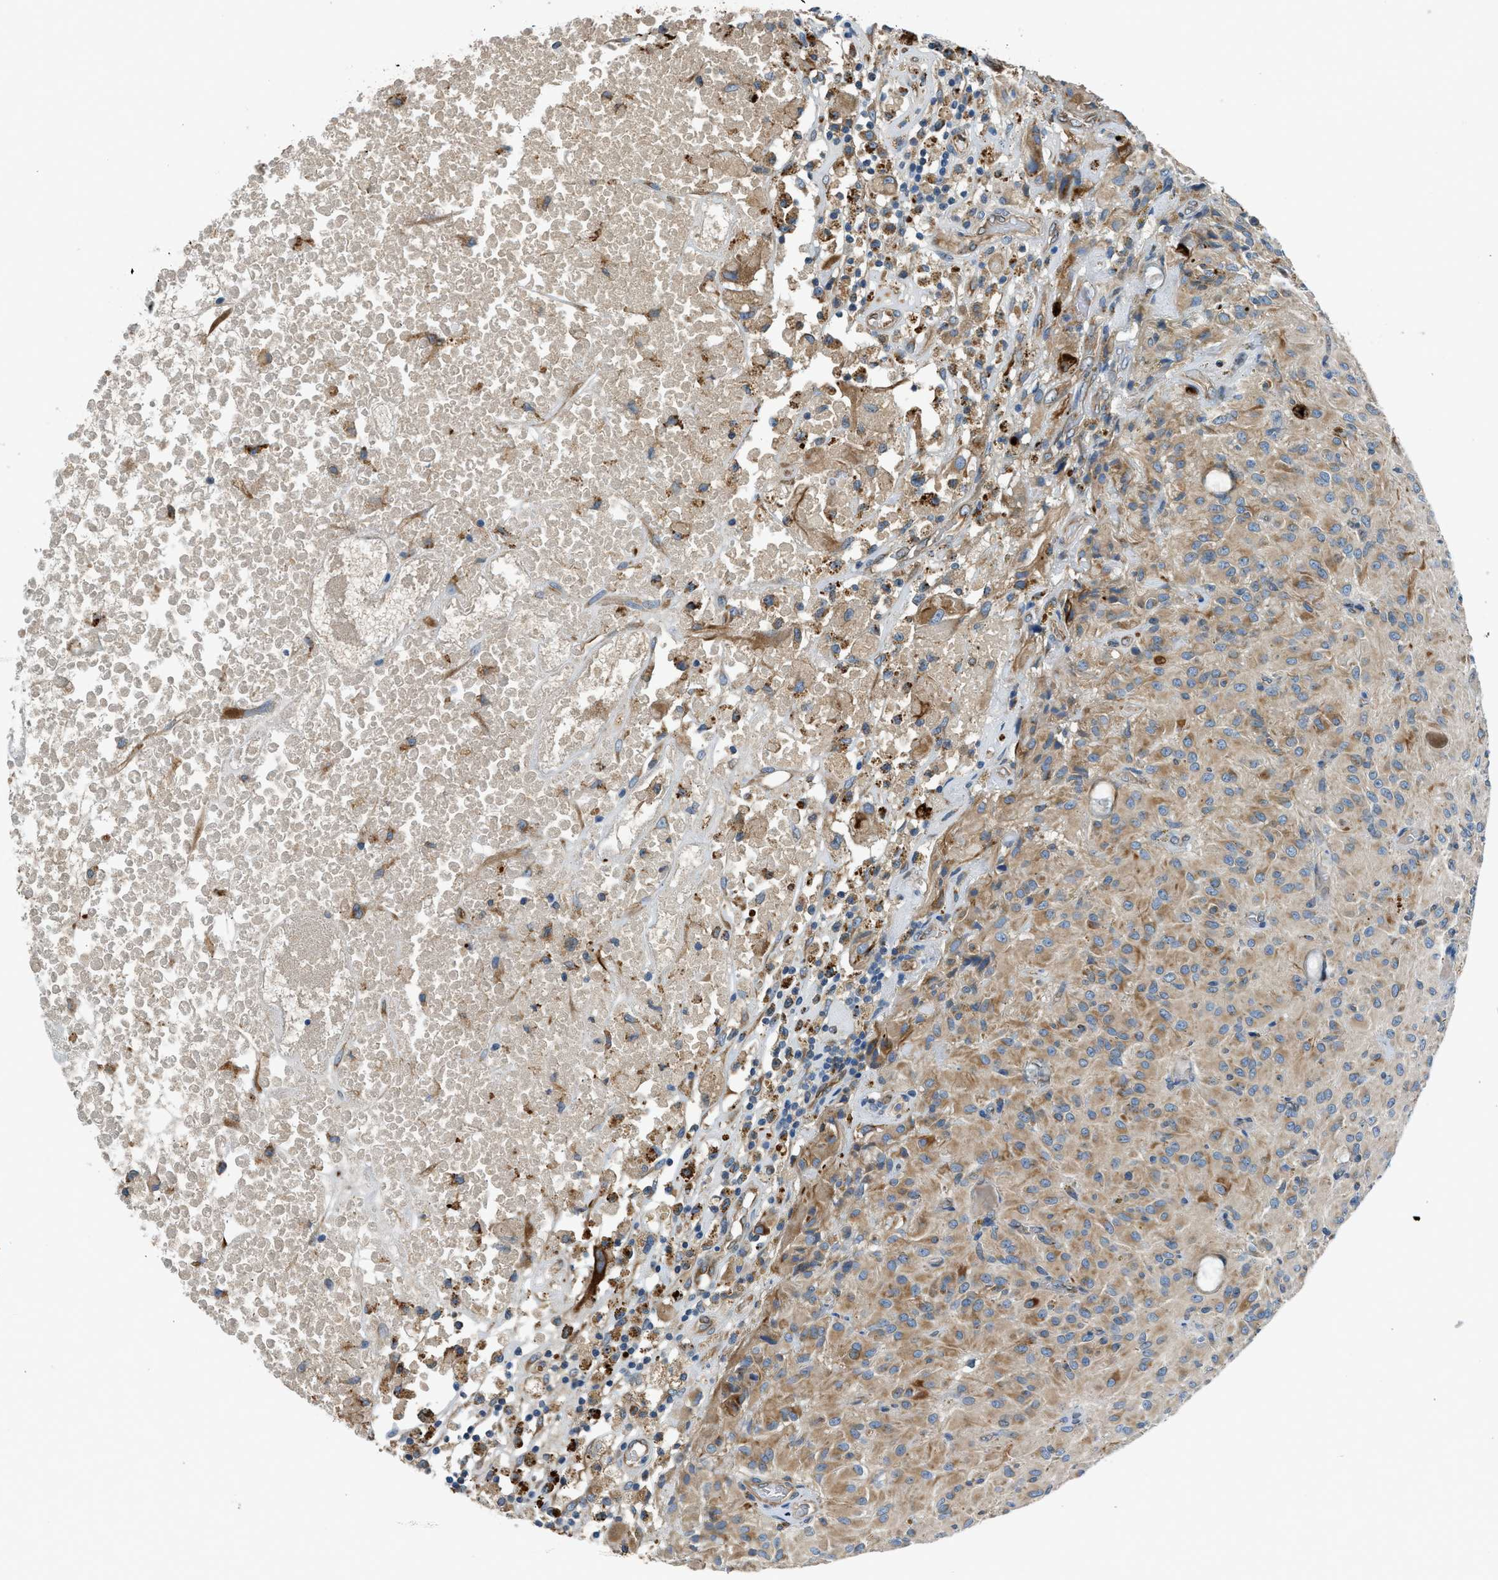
{"staining": {"intensity": "strong", "quantity": "25%-75%", "location": "cytoplasmic/membranous"}, "tissue": "glioma", "cell_type": "Tumor cells", "image_type": "cancer", "snomed": [{"axis": "morphology", "description": "Glioma, malignant, High grade"}, {"axis": "topography", "description": "Brain"}], "caption": "Protein expression analysis of human glioma reveals strong cytoplasmic/membranous expression in approximately 25%-75% of tumor cells. (Brightfield microscopy of DAB IHC at high magnification).", "gene": "LMBR1", "patient": {"sex": "female", "age": 59}}